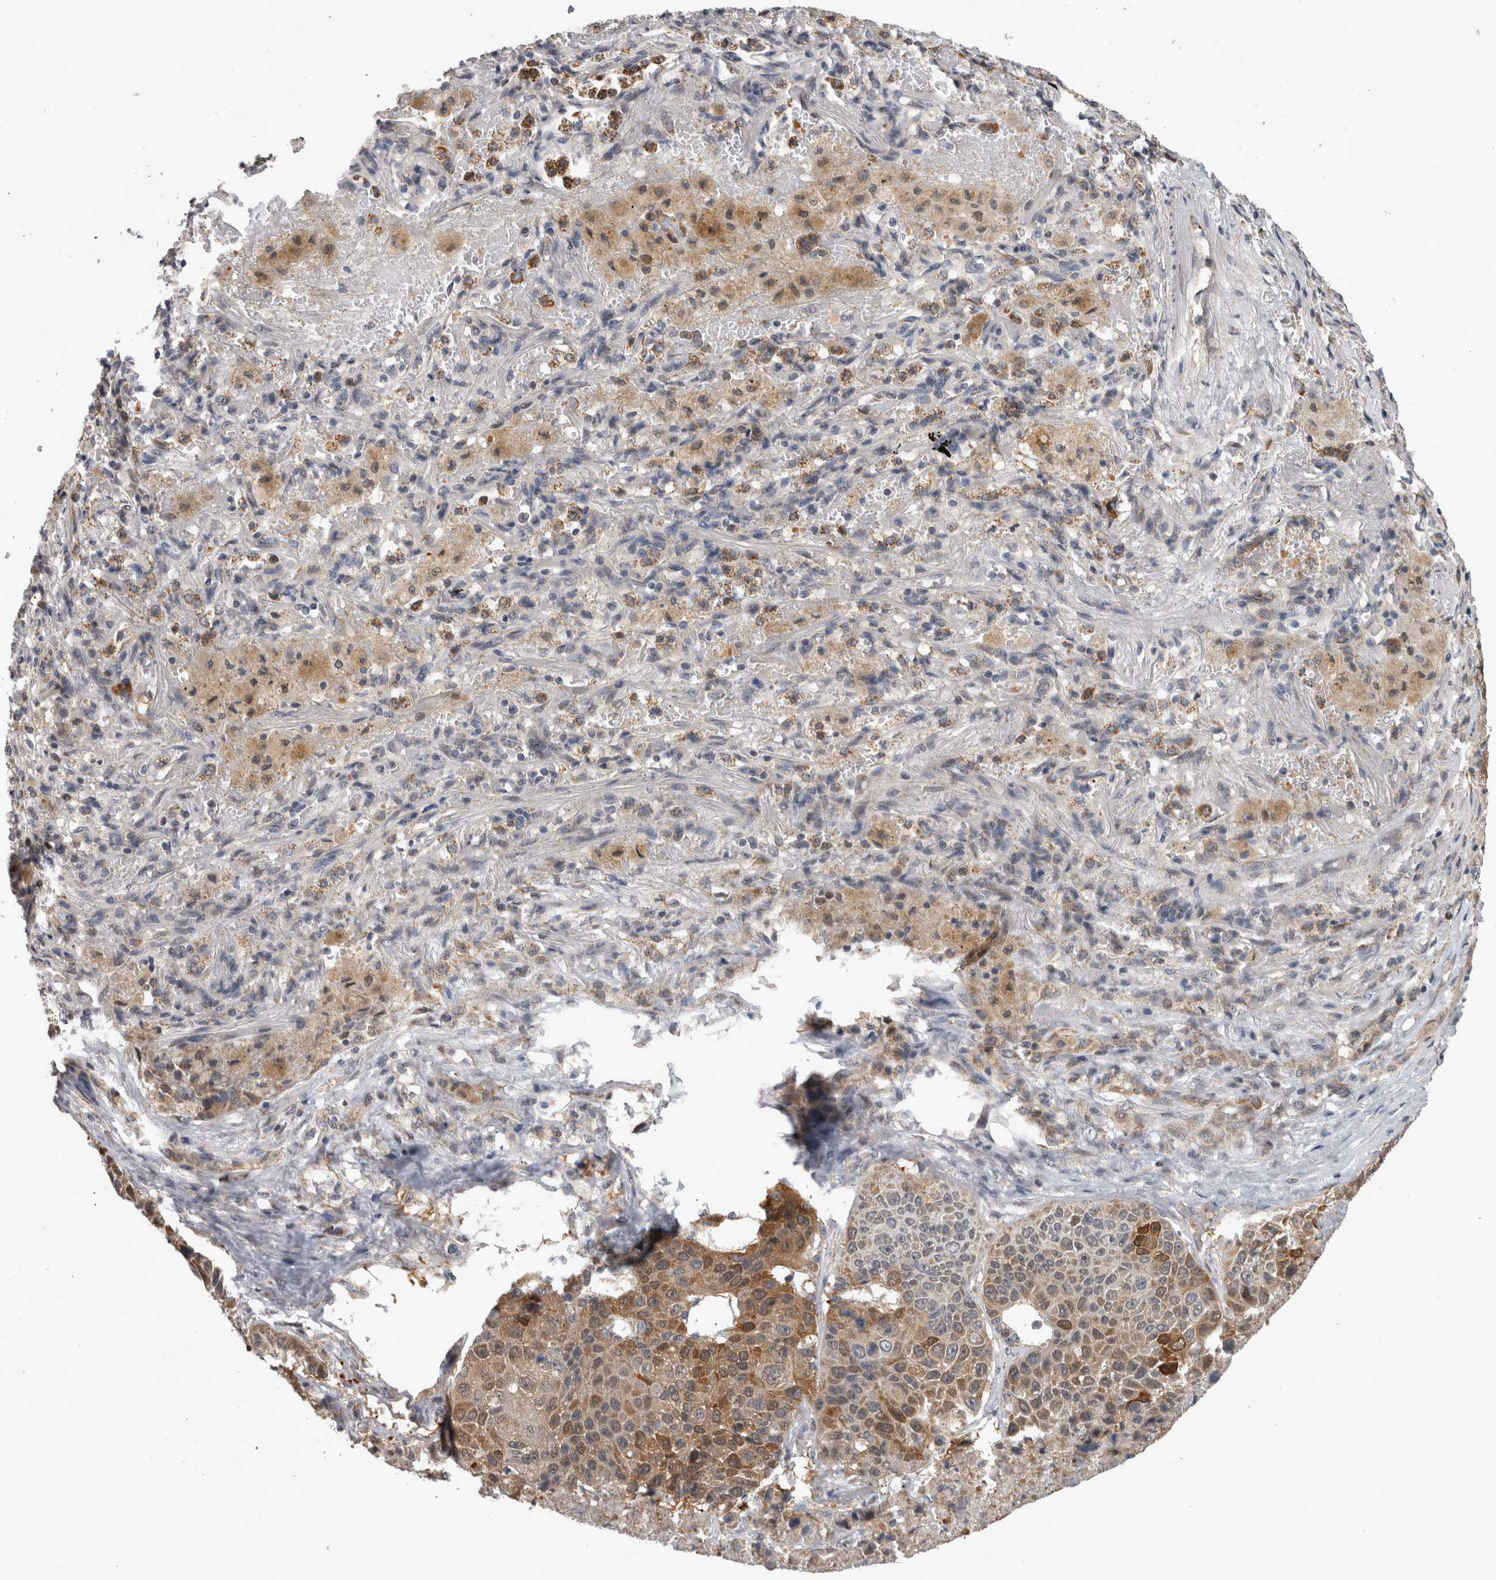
{"staining": {"intensity": "moderate", "quantity": ">75%", "location": "cytoplasmic/membranous"}, "tissue": "lung cancer", "cell_type": "Tumor cells", "image_type": "cancer", "snomed": [{"axis": "morphology", "description": "Squamous cell carcinoma, NOS"}, {"axis": "topography", "description": "Lung"}], "caption": "Protein expression analysis of lung squamous cell carcinoma displays moderate cytoplasmic/membranous positivity in about >75% of tumor cells.", "gene": "DBT", "patient": {"sex": "male", "age": 61}}